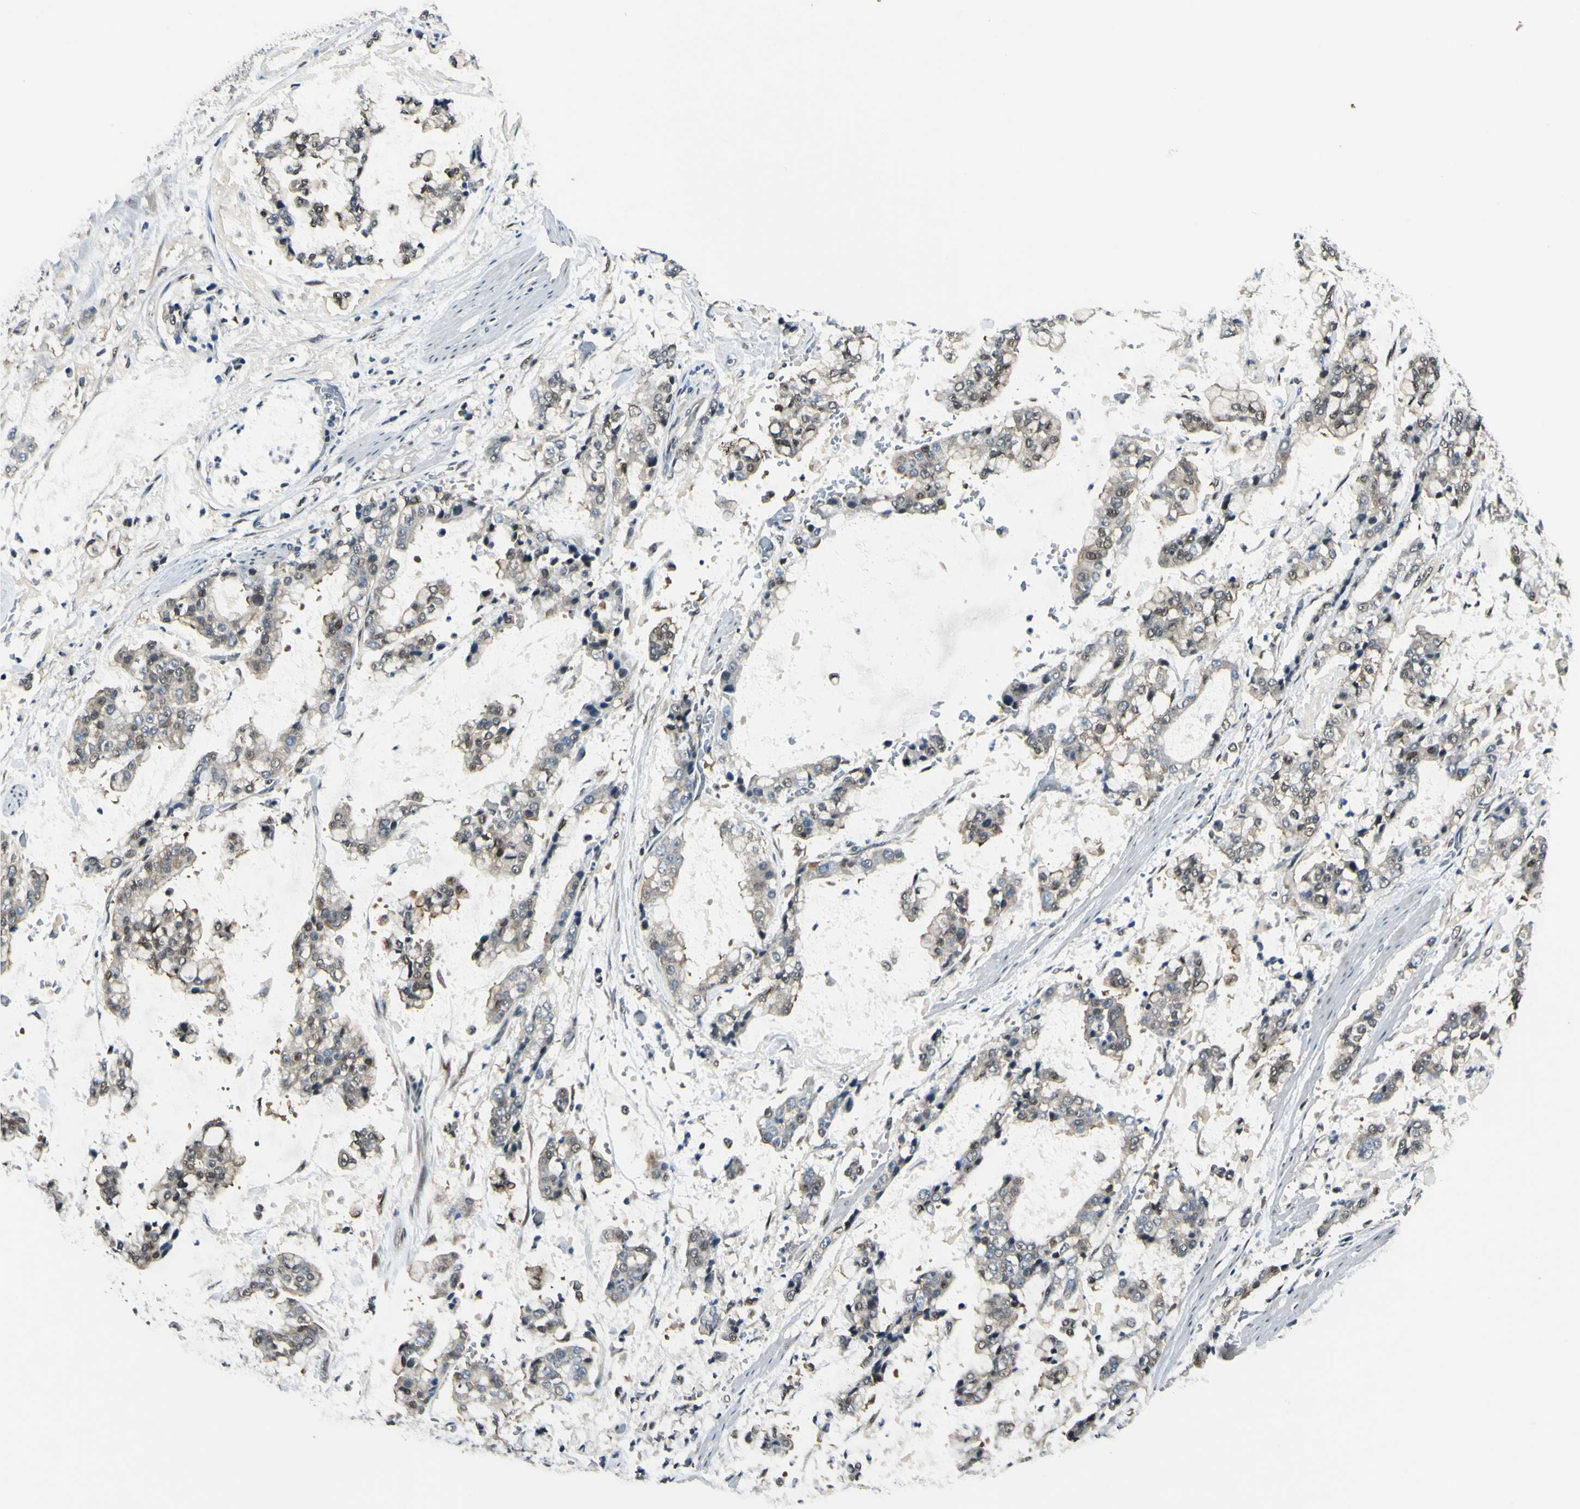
{"staining": {"intensity": "weak", "quantity": "25%-75%", "location": "cytoplasmic/membranous"}, "tissue": "stomach cancer", "cell_type": "Tumor cells", "image_type": "cancer", "snomed": [{"axis": "morphology", "description": "Normal tissue, NOS"}, {"axis": "morphology", "description": "Adenocarcinoma, NOS"}, {"axis": "topography", "description": "Stomach, upper"}, {"axis": "topography", "description": "Stomach"}], "caption": "High-magnification brightfield microscopy of adenocarcinoma (stomach) stained with DAB (3,3'-diaminobenzidine) (brown) and counterstained with hematoxylin (blue). tumor cells exhibit weak cytoplasmic/membranous staining is appreciated in approximately25%-75% of cells. Nuclei are stained in blue.", "gene": "PSMD5", "patient": {"sex": "male", "age": 76}}